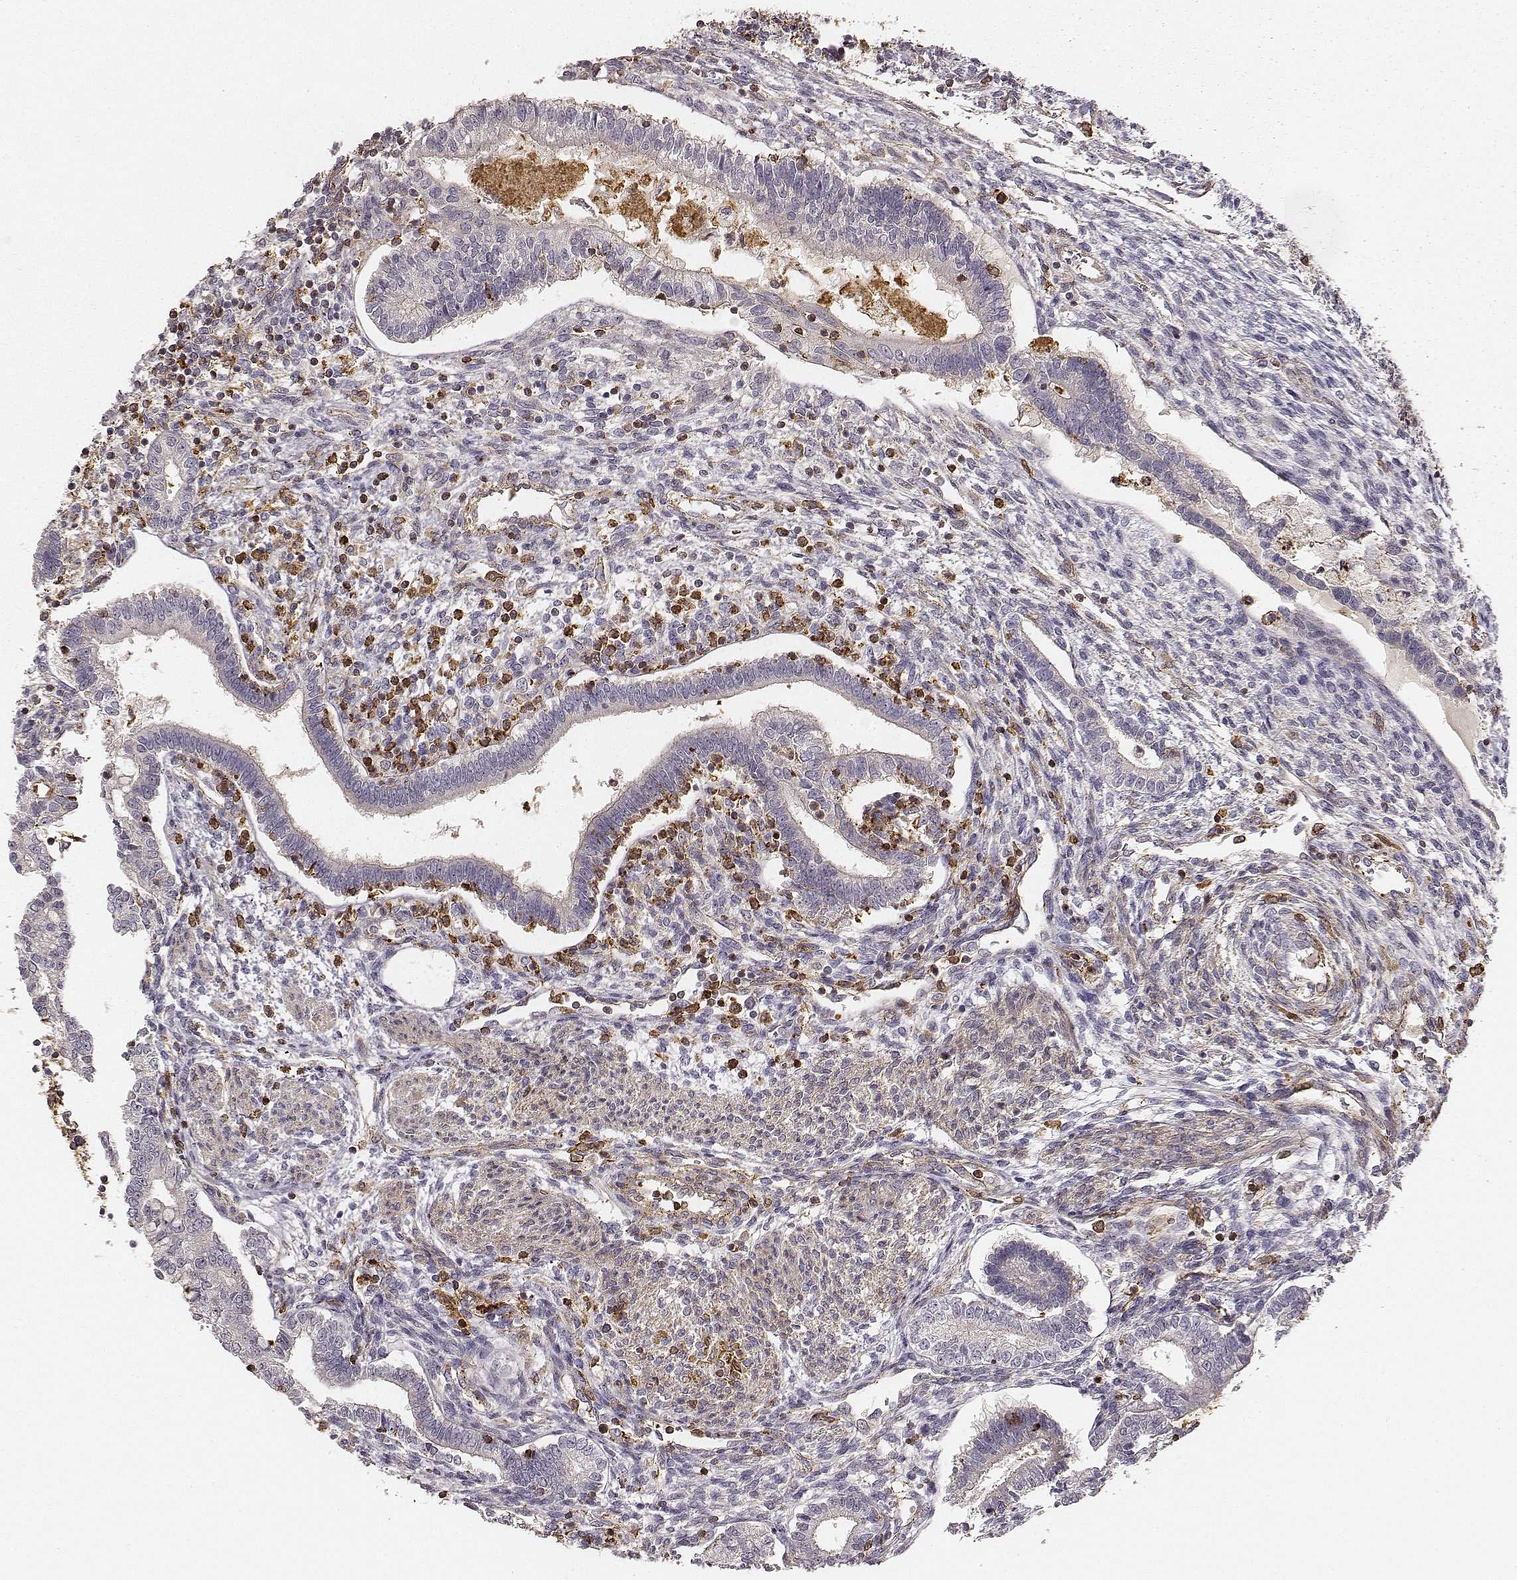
{"staining": {"intensity": "negative", "quantity": "none", "location": "none"}, "tissue": "testis cancer", "cell_type": "Tumor cells", "image_type": "cancer", "snomed": [{"axis": "morphology", "description": "Carcinoma, Embryonal, NOS"}, {"axis": "topography", "description": "Testis"}], "caption": "Immunohistochemical staining of human testis embryonal carcinoma exhibits no significant staining in tumor cells.", "gene": "ZYX", "patient": {"sex": "male", "age": 37}}